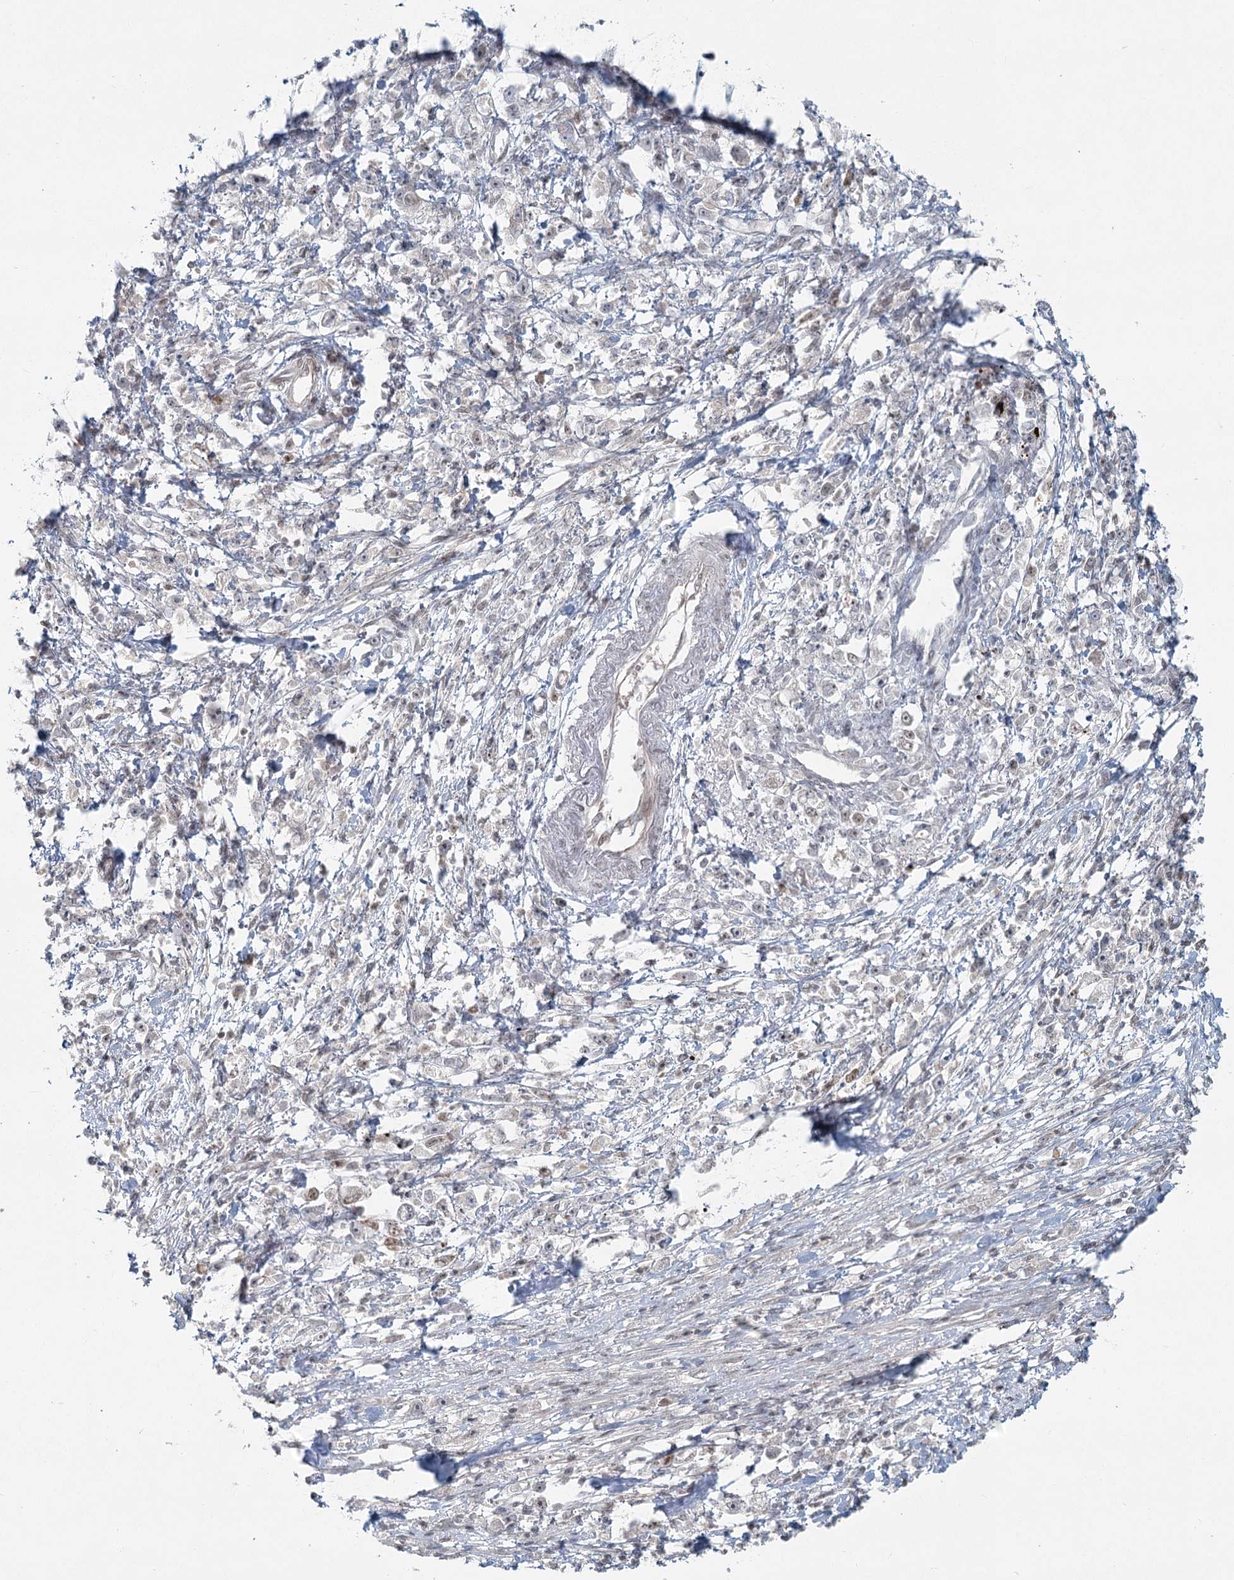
{"staining": {"intensity": "negative", "quantity": "none", "location": "none"}, "tissue": "stomach cancer", "cell_type": "Tumor cells", "image_type": "cancer", "snomed": [{"axis": "morphology", "description": "Adenocarcinoma, NOS"}, {"axis": "topography", "description": "Stomach"}], "caption": "The image demonstrates no significant staining in tumor cells of stomach adenocarcinoma.", "gene": "R3HCC1L", "patient": {"sex": "female", "age": 59}}